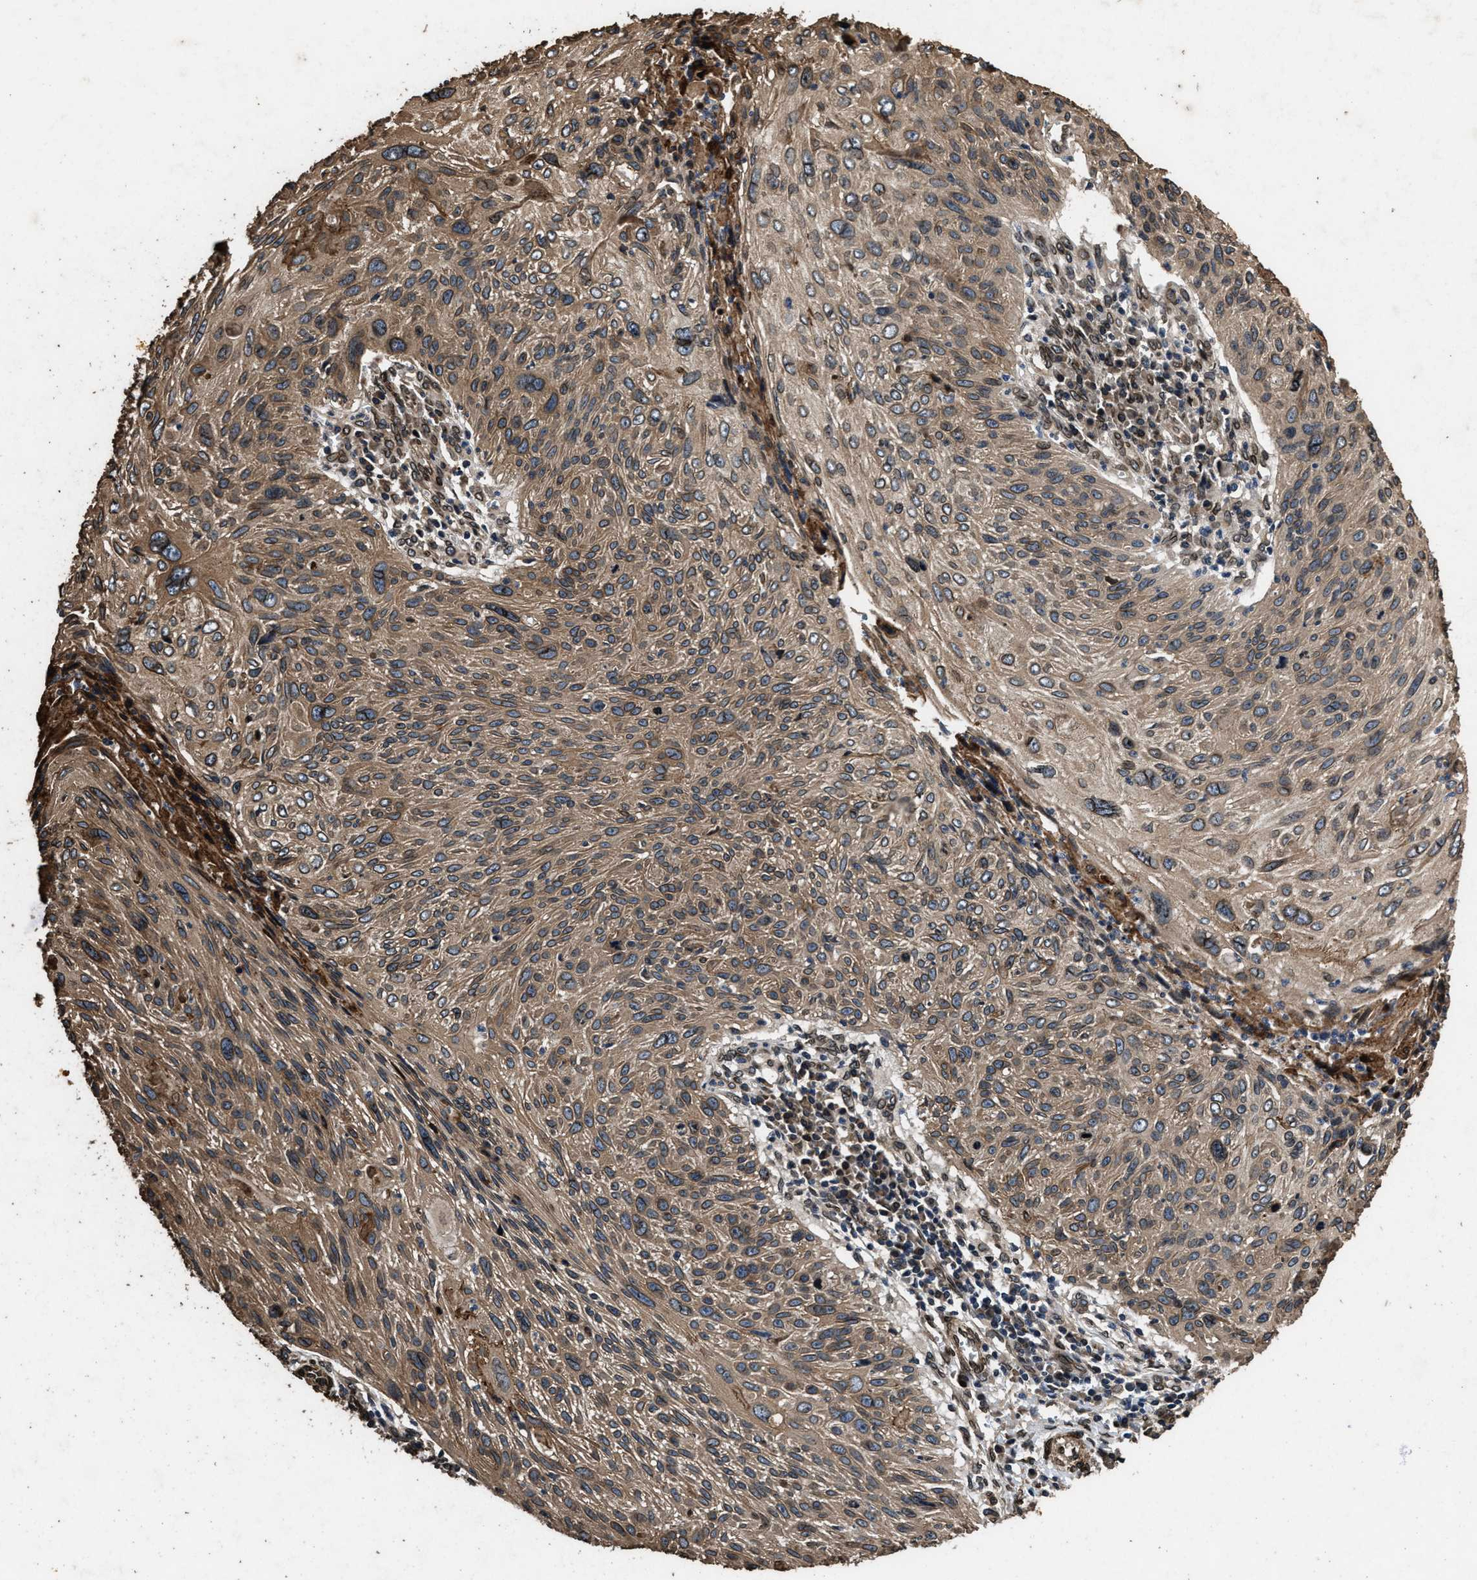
{"staining": {"intensity": "moderate", "quantity": ">75%", "location": "cytoplasmic/membranous"}, "tissue": "cervical cancer", "cell_type": "Tumor cells", "image_type": "cancer", "snomed": [{"axis": "morphology", "description": "Squamous cell carcinoma, NOS"}, {"axis": "topography", "description": "Cervix"}], "caption": "Protein expression analysis of squamous cell carcinoma (cervical) reveals moderate cytoplasmic/membranous staining in about >75% of tumor cells.", "gene": "ACCS", "patient": {"sex": "female", "age": 51}}